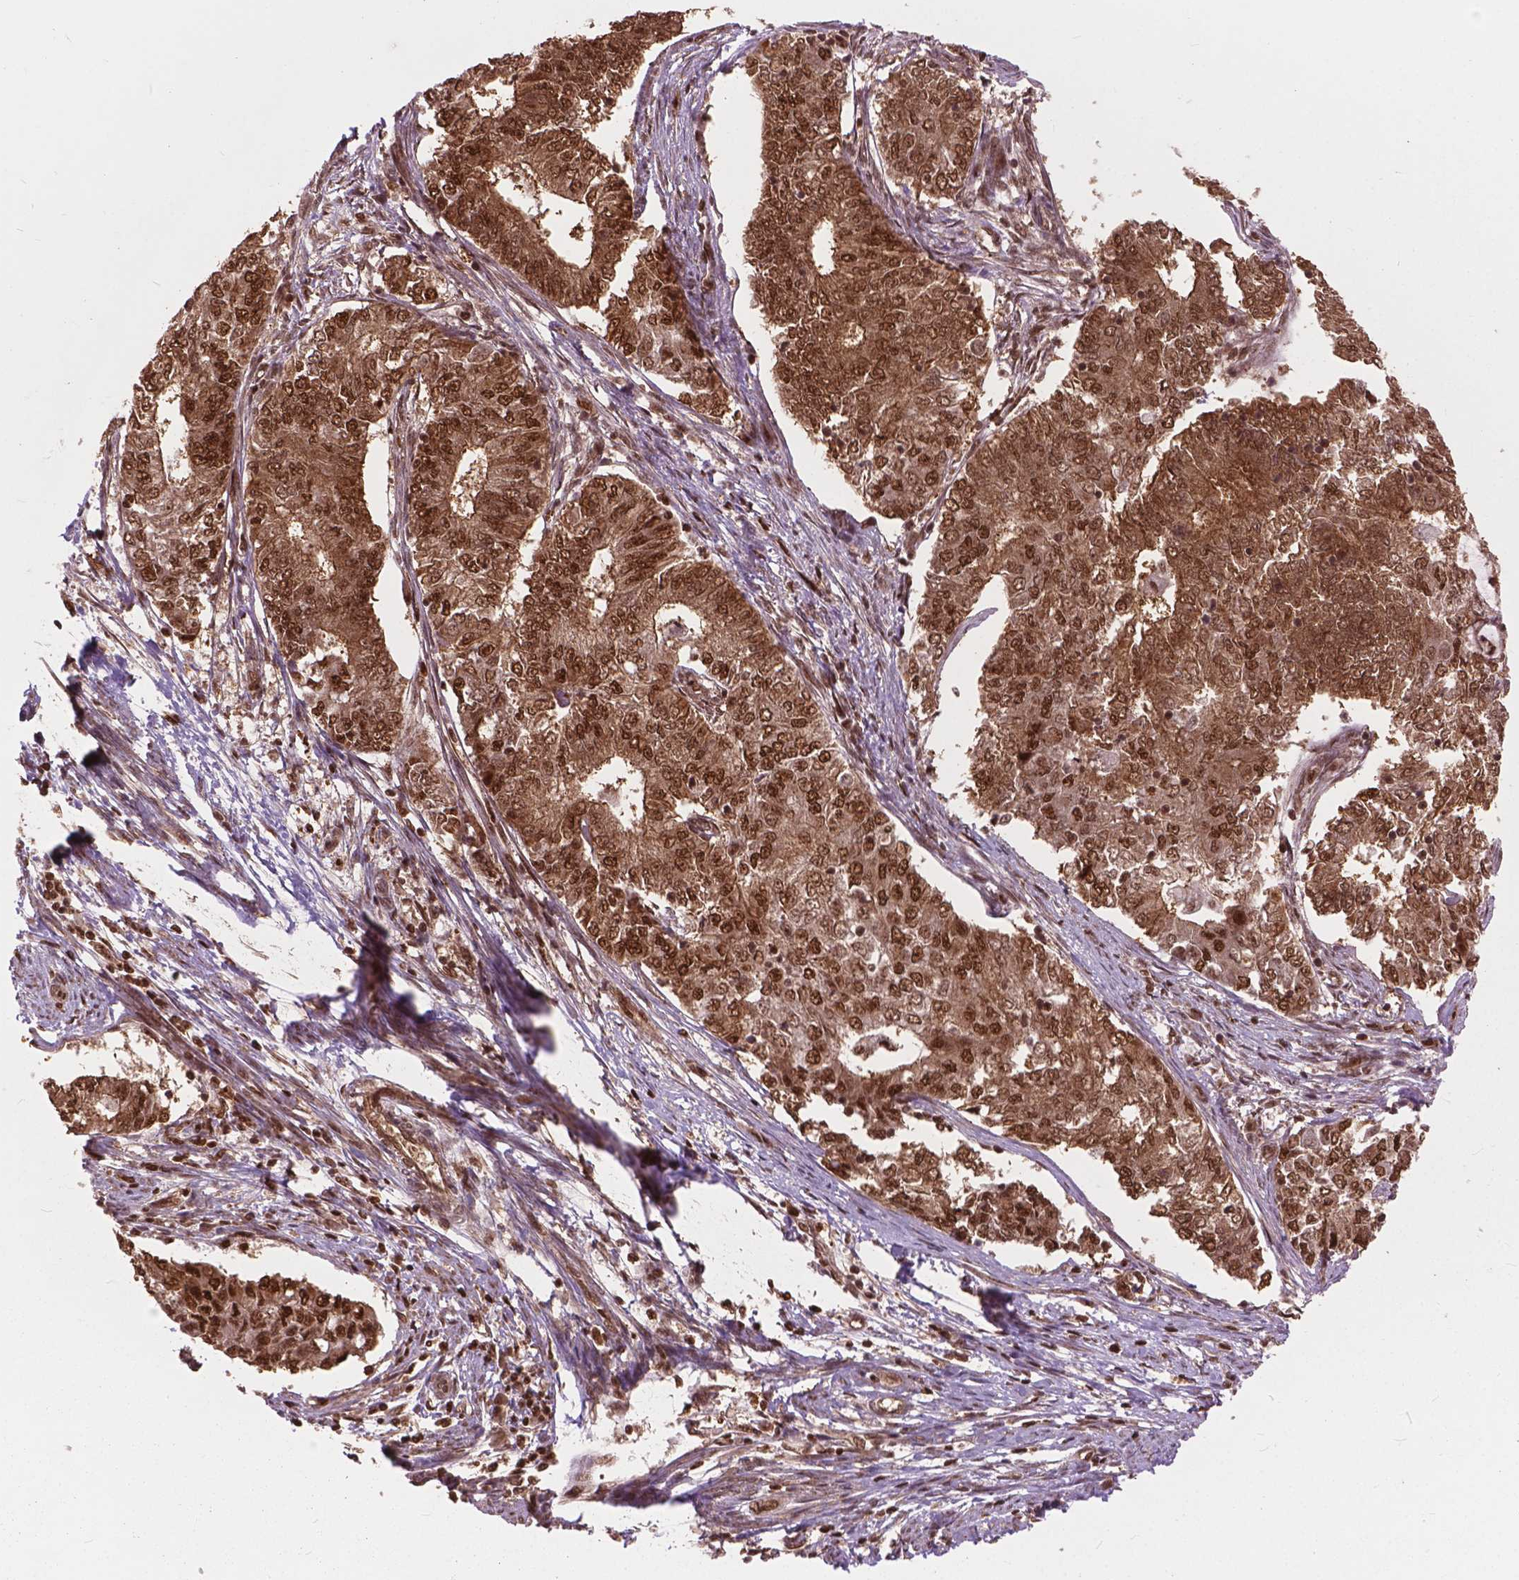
{"staining": {"intensity": "moderate", "quantity": ">75%", "location": "cytoplasmic/membranous,nuclear"}, "tissue": "endometrial cancer", "cell_type": "Tumor cells", "image_type": "cancer", "snomed": [{"axis": "morphology", "description": "Adenocarcinoma, NOS"}, {"axis": "topography", "description": "Endometrium"}], "caption": "Approximately >75% of tumor cells in human endometrial cancer display moderate cytoplasmic/membranous and nuclear protein positivity as visualized by brown immunohistochemical staining.", "gene": "ANP32B", "patient": {"sex": "female", "age": 62}}